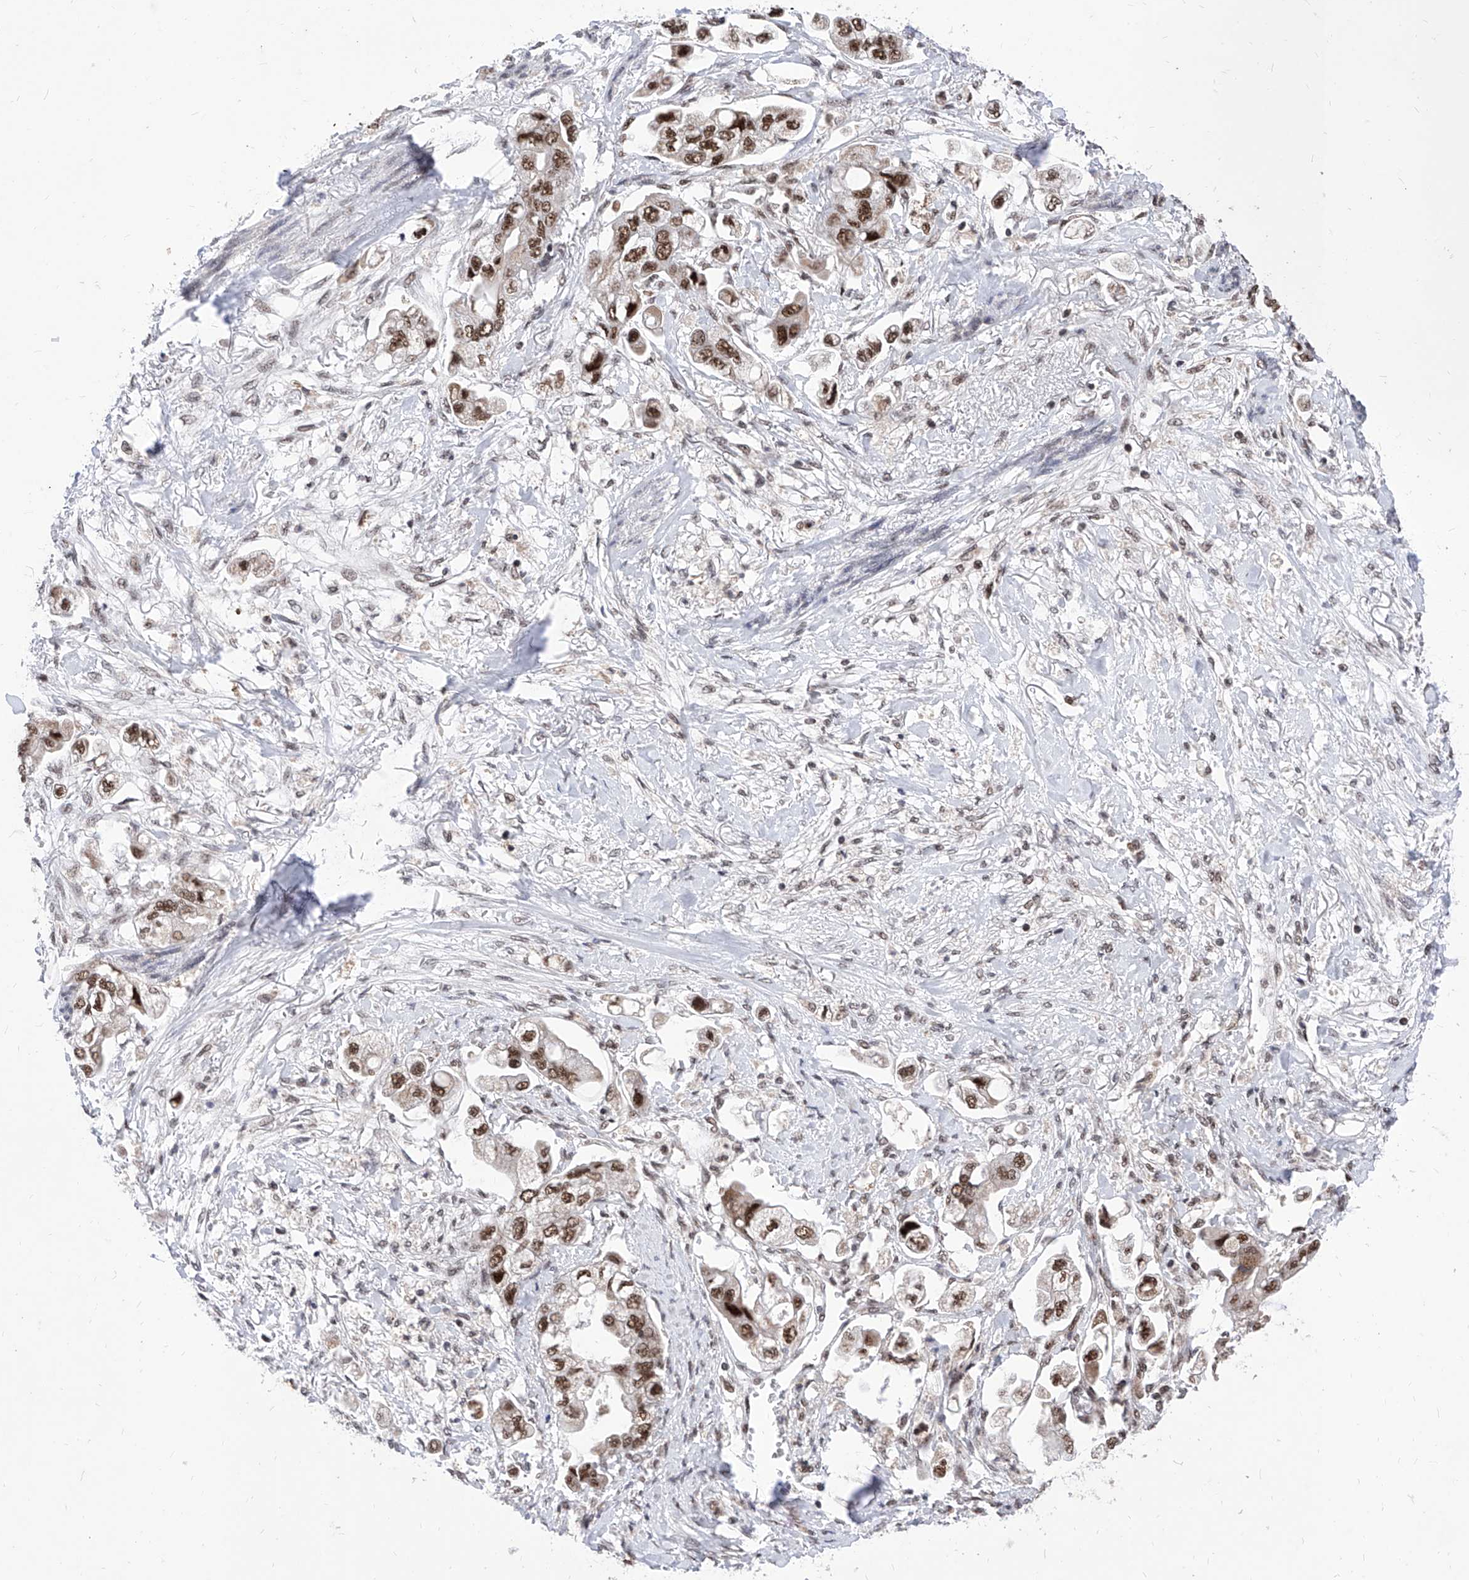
{"staining": {"intensity": "moderate", "quantity": ">75%", "location": "nuclear"}, "tissue": "stomach cancer", "cell_type": "Tumor cells", "image_type": "cancer", "snomed": [{"axis": "morphology", "description": "Adenocarcinoma, NOS"}, {"axis": "topography", "description": "Stomach"}], "caption": "Protein staining of stomach adenocarcinoma tissue exhibits moderate nuclear staining in approximately >75% of tumor cells.", "gene": "PHF5A", "patient": {"sex": "male", "age": 62}}